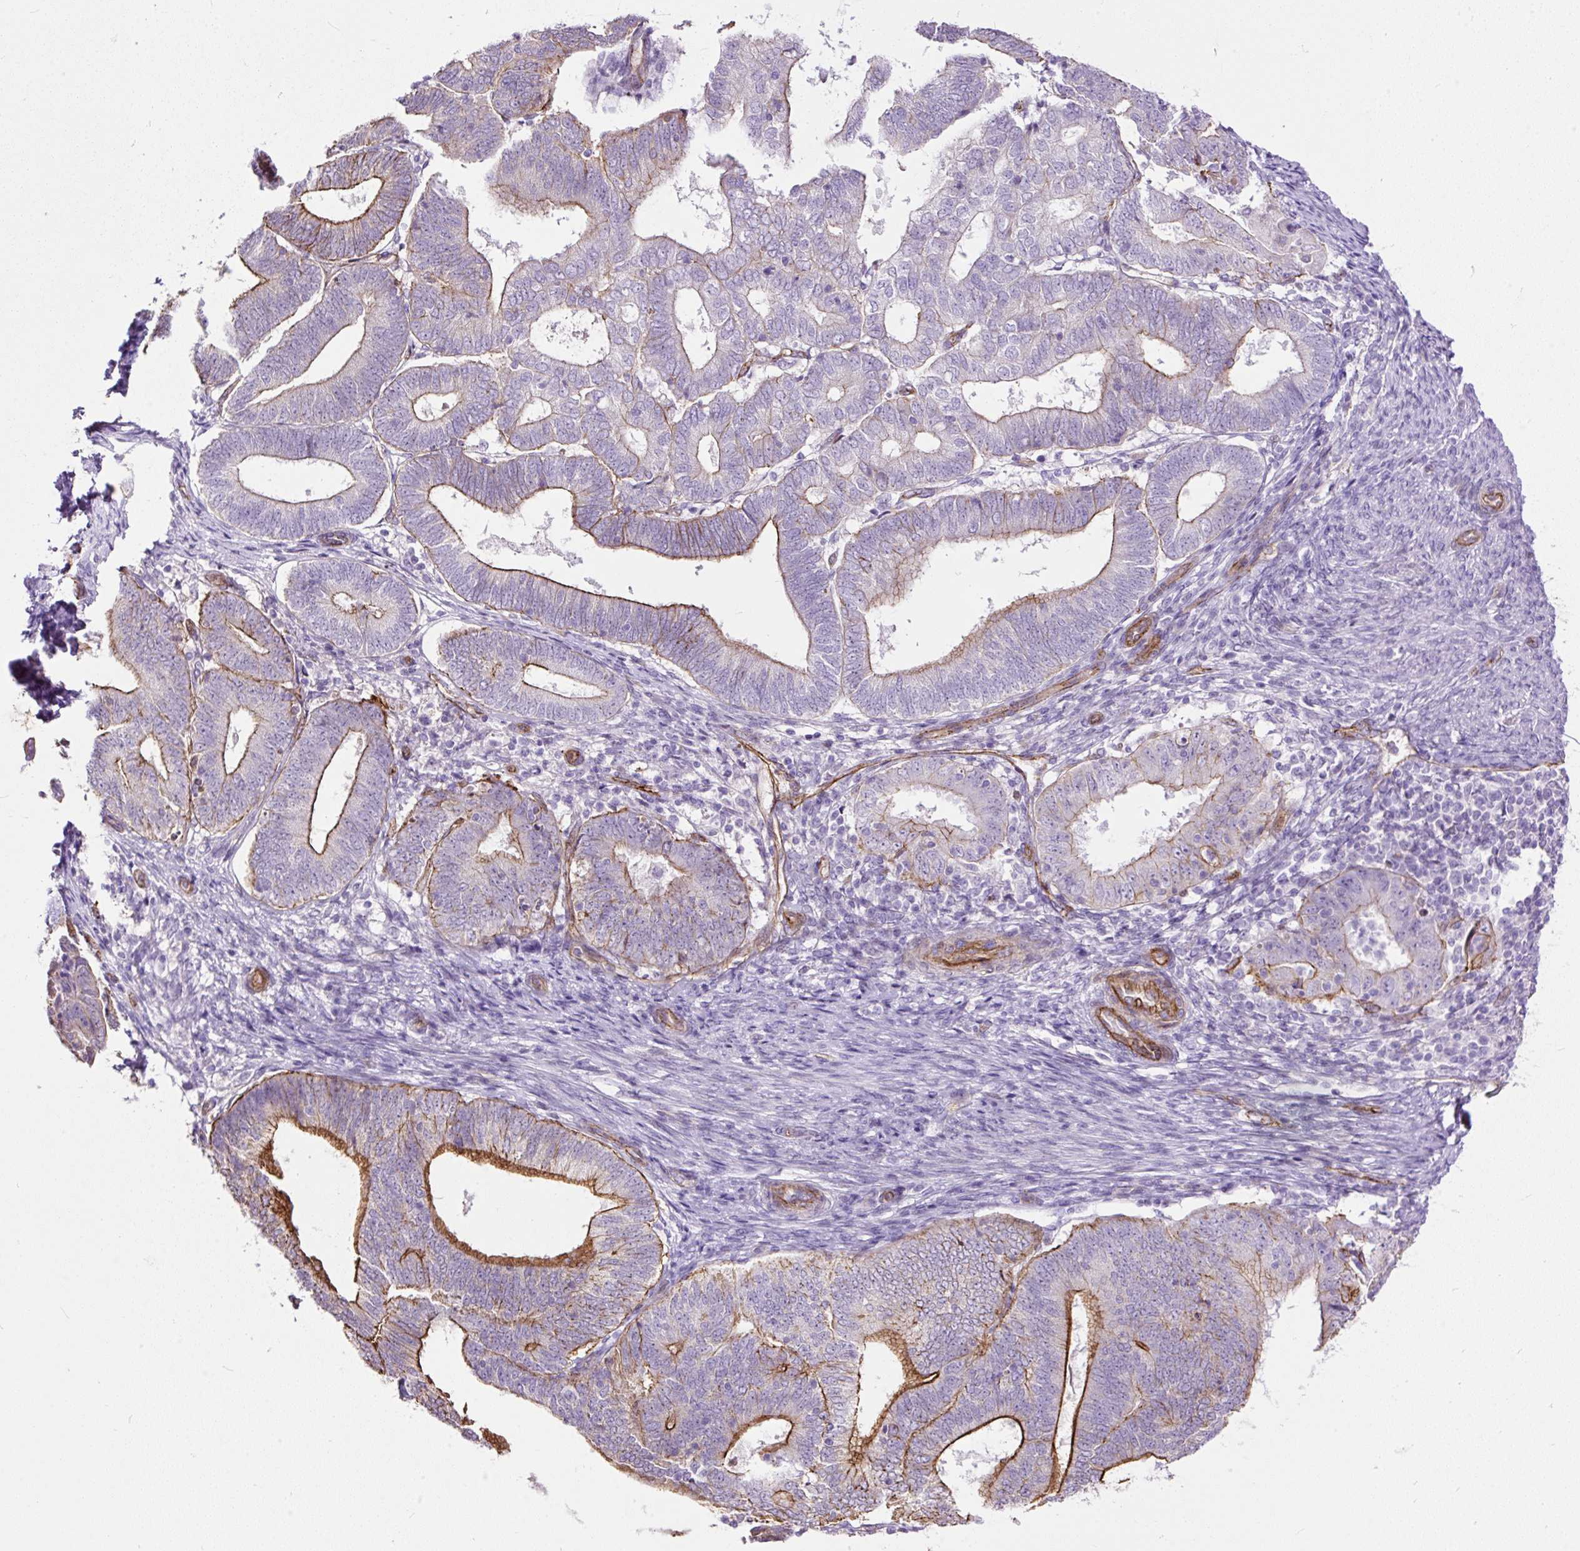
{"staining": {"intensity": "moderate", "quantity": "<25%", "location": "cytoplasmic/membranous"}, "tissue": "endometrial cancer", "cell_type": "Tumor cells", "image_type": "cancer", "snomed": [{"axis": "morphology", "description": "Adenocarcinoma, NOS"}, {"axis": "topography", "description": "Endometrium"}], "caption": "Adenocarcinoma (endometrial) stained with immunohistochemistry (IHC) reveals moderate cytoplasmic/membranous expression in about <25% of tumor cells.", "gene": "MAGEB16", "patient": {"sex": "female", "age": 70}}